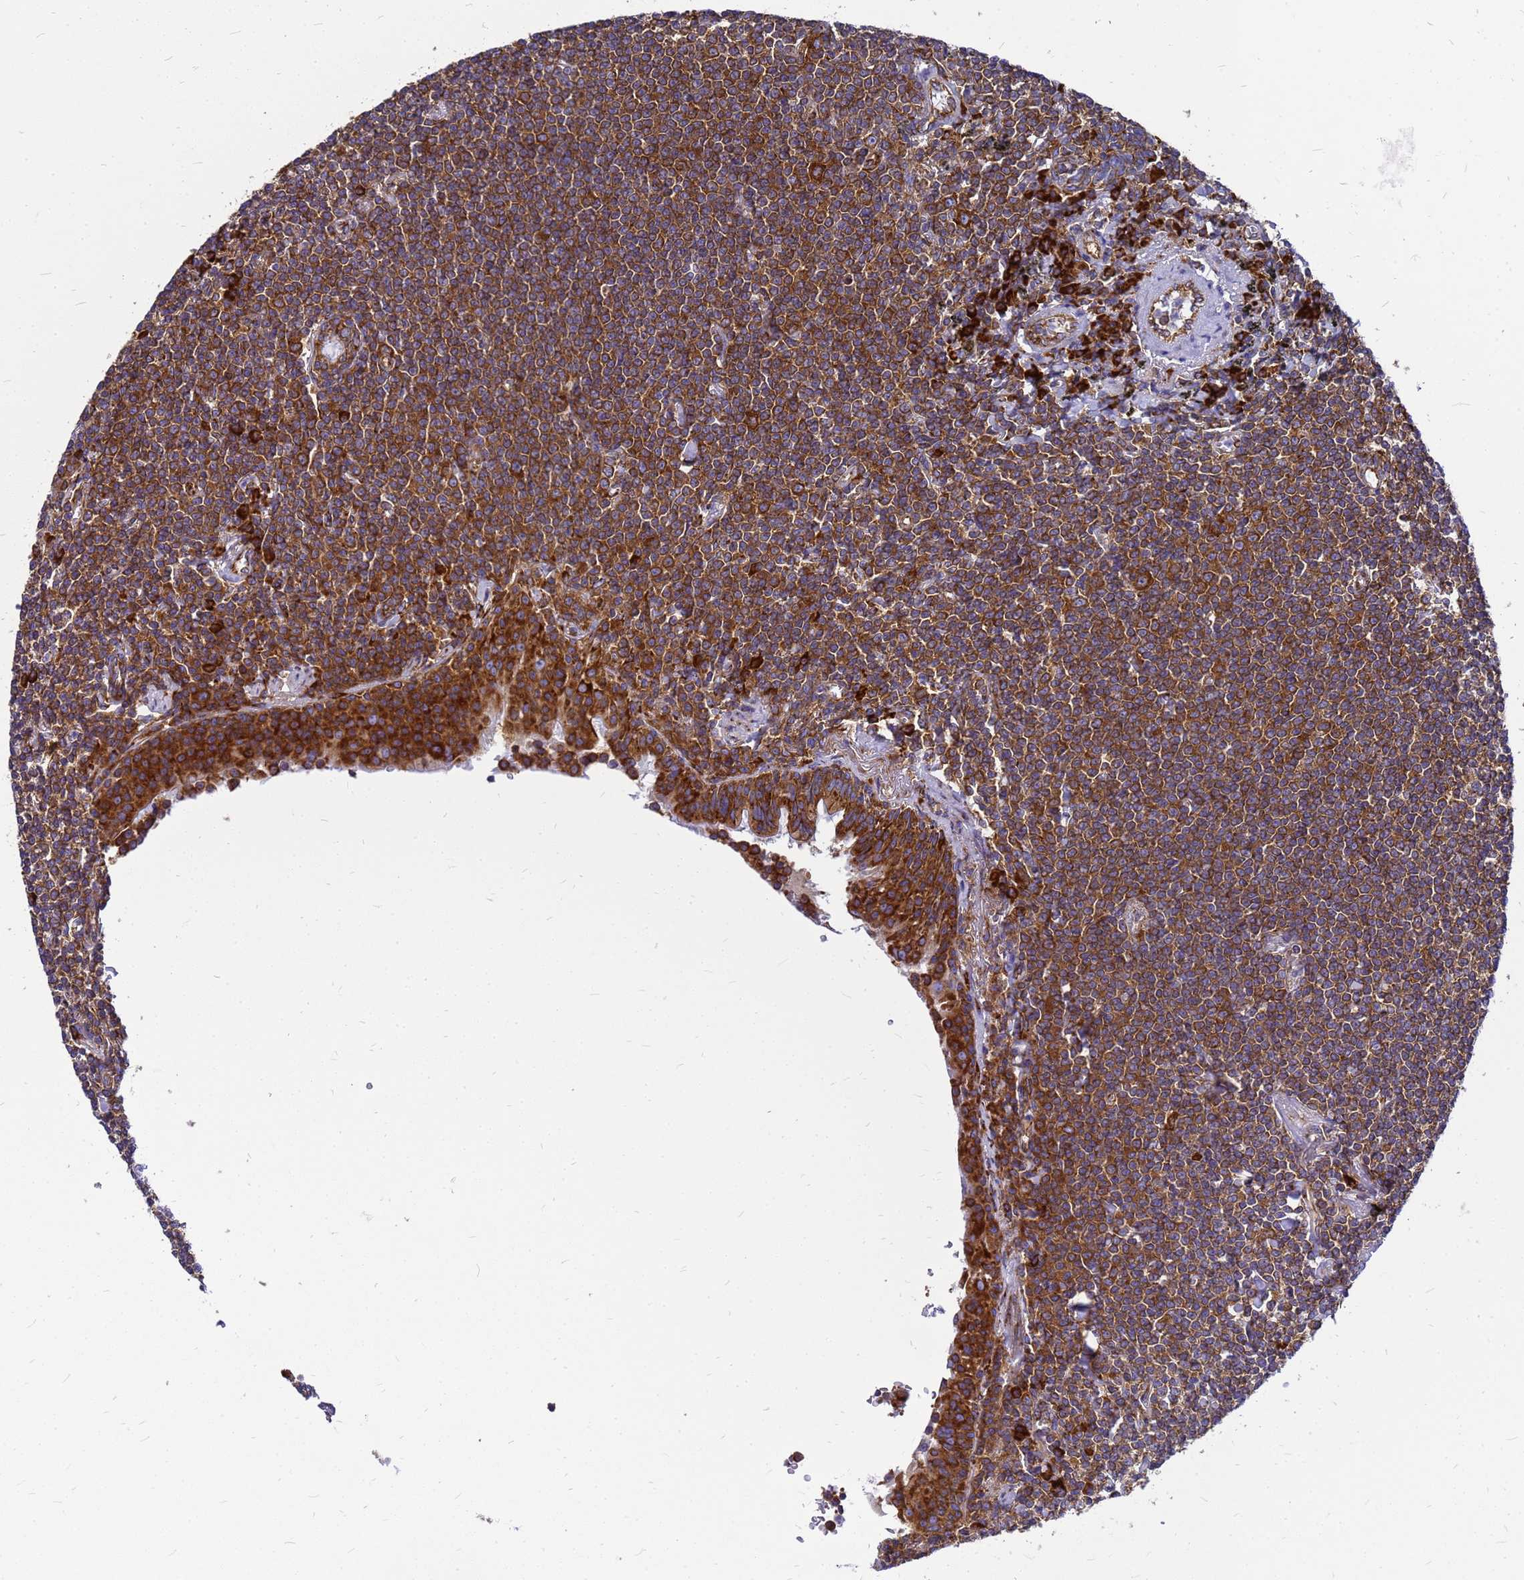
{"staining": {"intensity": "strong", "quantity": ">75%", "location": "cytoplasmic/membranous"}, "tissue": "lymphoma", "cell_type": "Tumor cells", "image_type": "cancer", "snomed": [{"axis": "morphology", "description": "Malignant lymphoma, non-Hodgkin's type, Low grade"}, {"axis": "topography", "description": "Lung"}], "caption": "Lymphoma was stained to show a protein in brown. There is high levels of strong cytoplasmic/membranous positivity in about >75% of tumor cells.", "gene": "EEF1D", "patient": {"sex": "female", "age": 71}}